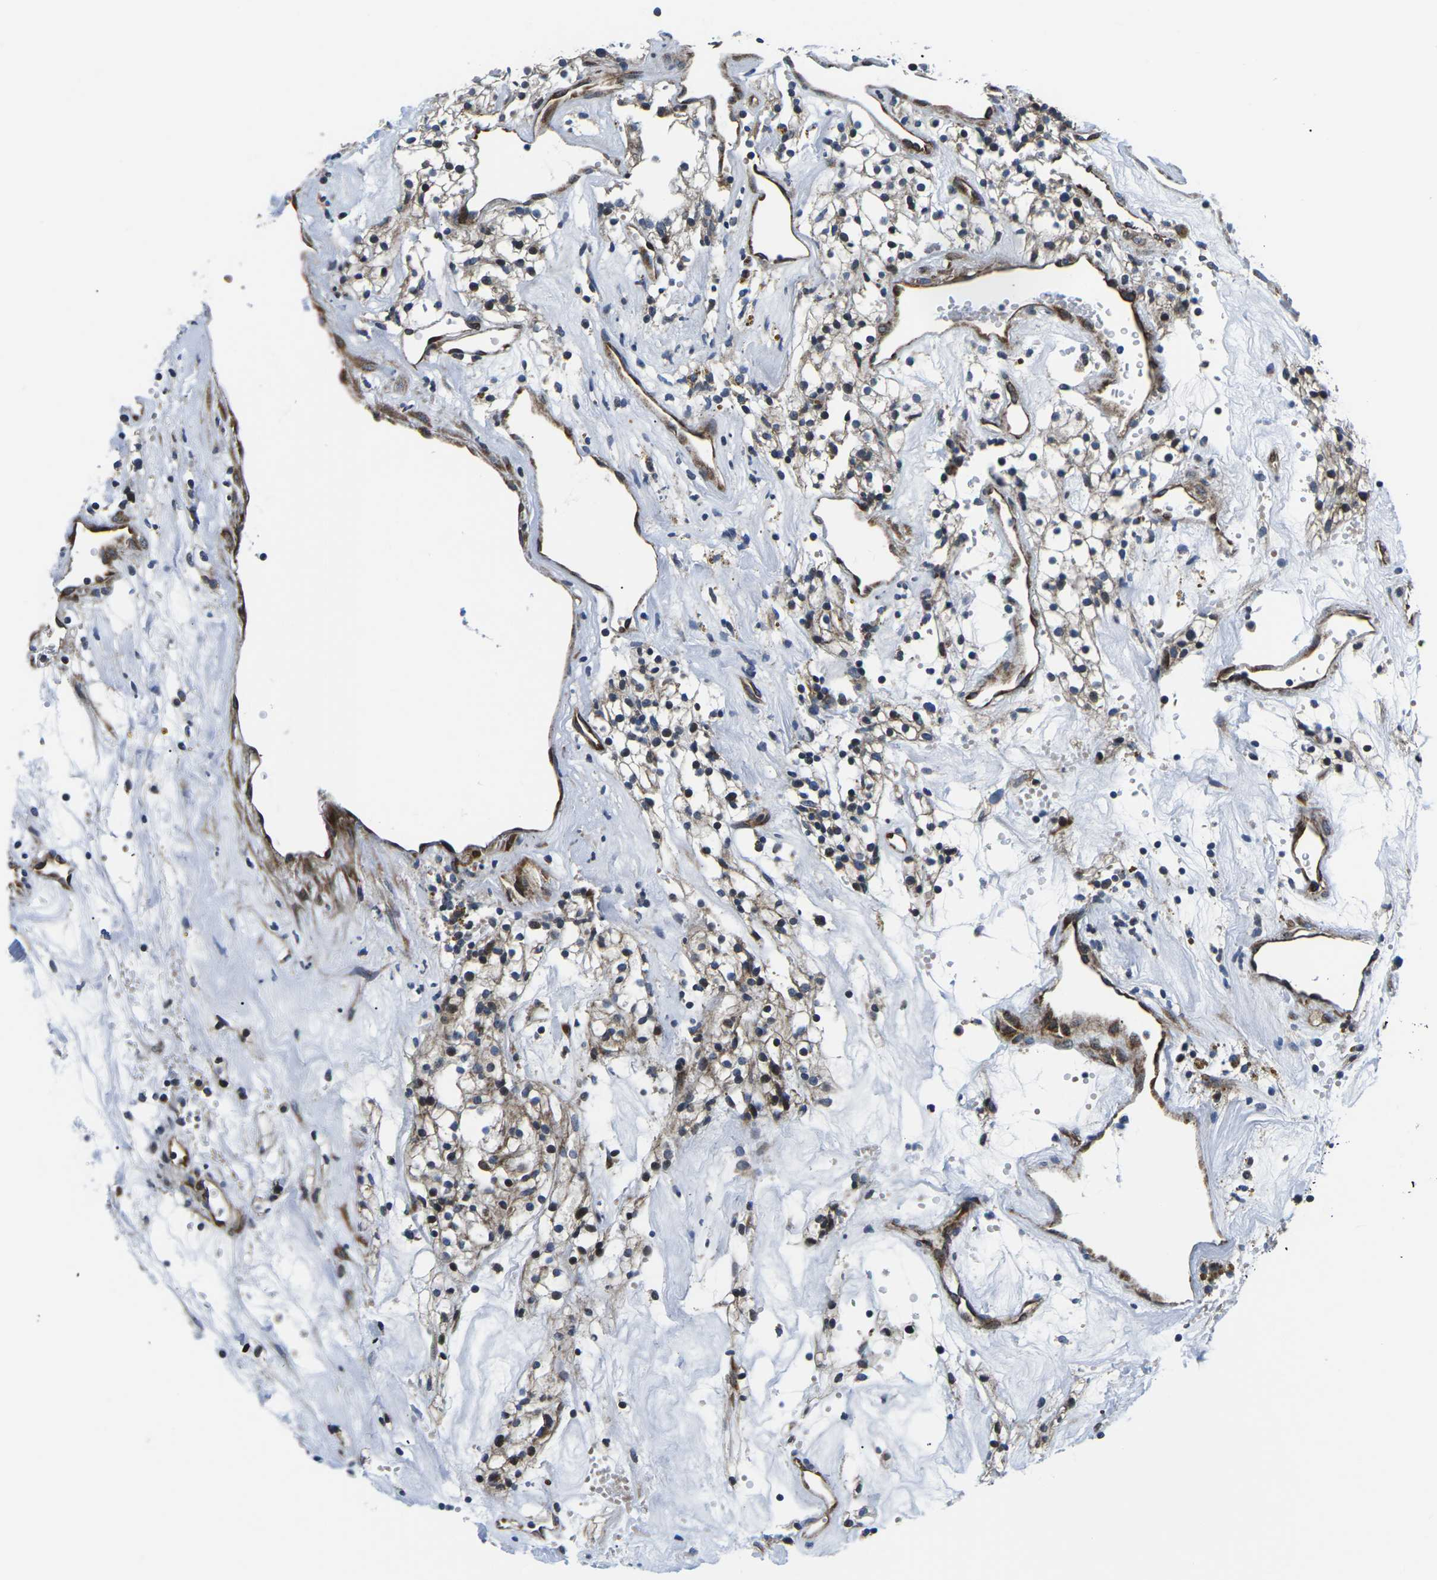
{"staining": {"intensity": "weak", "quantity": ">75%", "location": "cytoplasmic/membranous"}, "tissue": "renal cancer", "cell_type": "Tumor cells", "image_type": "cancer", "snomed": [{"axis": "morphology", "description": "Adenocarcinoma, NOS"}, {"axis": "topography", "description": "Kidney"}], "caption": "Immunohistochemistry histopathology image of human renal cancer stained for a protein (brown), which exhibits low levels of weak cytoplasmic/membranous positivity in about >75% of tumor cells.", "gene": "EIF4E", "patient": {"sex": "male", "age": 59}}